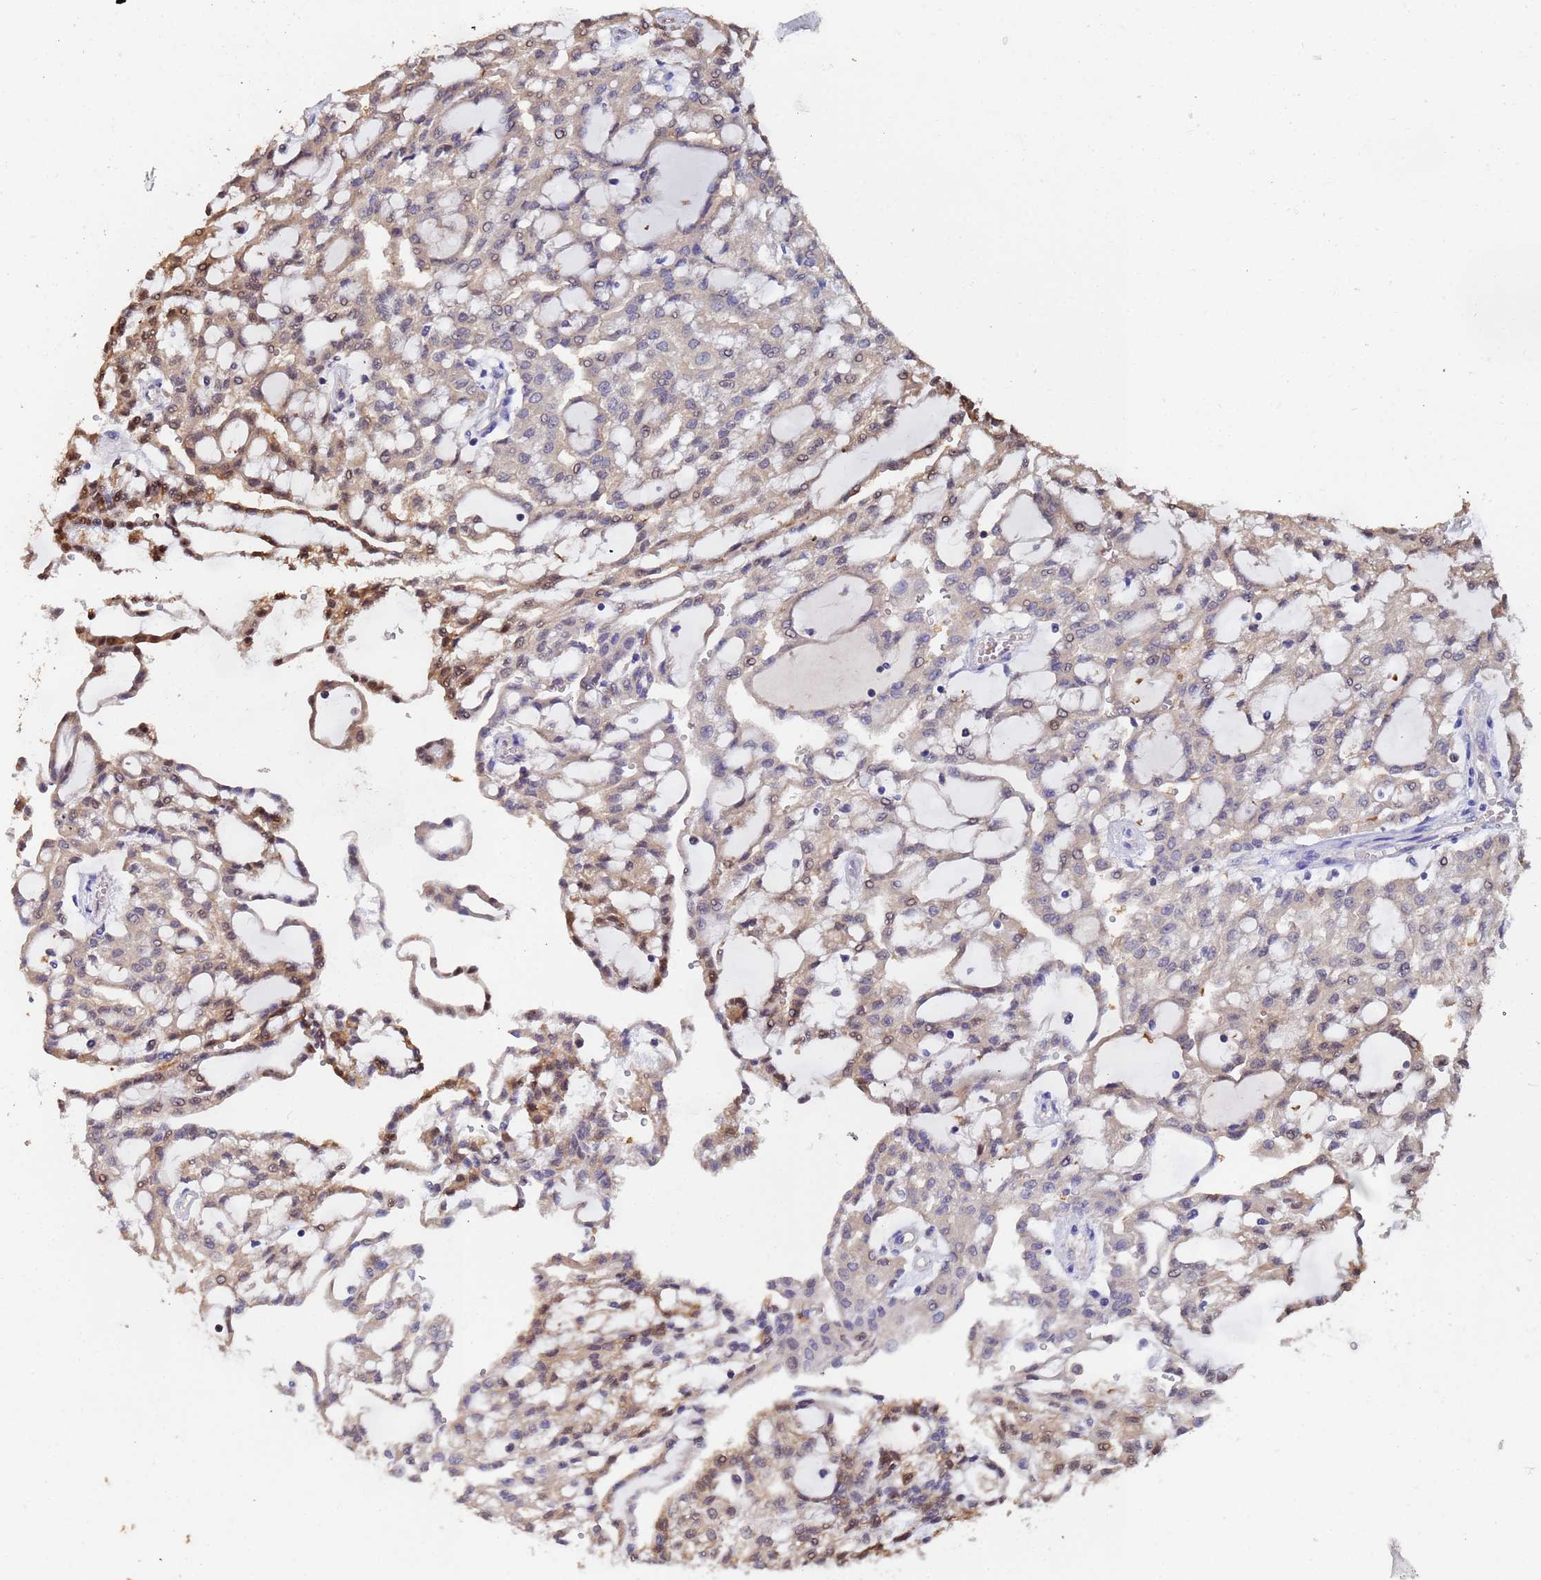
{"staining": {"intensity": "moderate", "quantity": "25%-75%", "location": "cytoplasmic/membranous,nuclear"}, "tissue": "renal cancer", "cell_type": "Tumor cells", "image_type": "cancer", "snomed": [{"axis": "morphology", "description": "Adenocarcinoma, NOS"}, {"axis": "topography", "description": "Kidney"}], "caption": "Tumor cells show moderate cytoplasmic/membranous and nuclear positivity in approximately 25%-75% of cells in renal adenocarcinoma.", "gene": "FAM25A", "patient": {"sex": "male", "age": 63}}